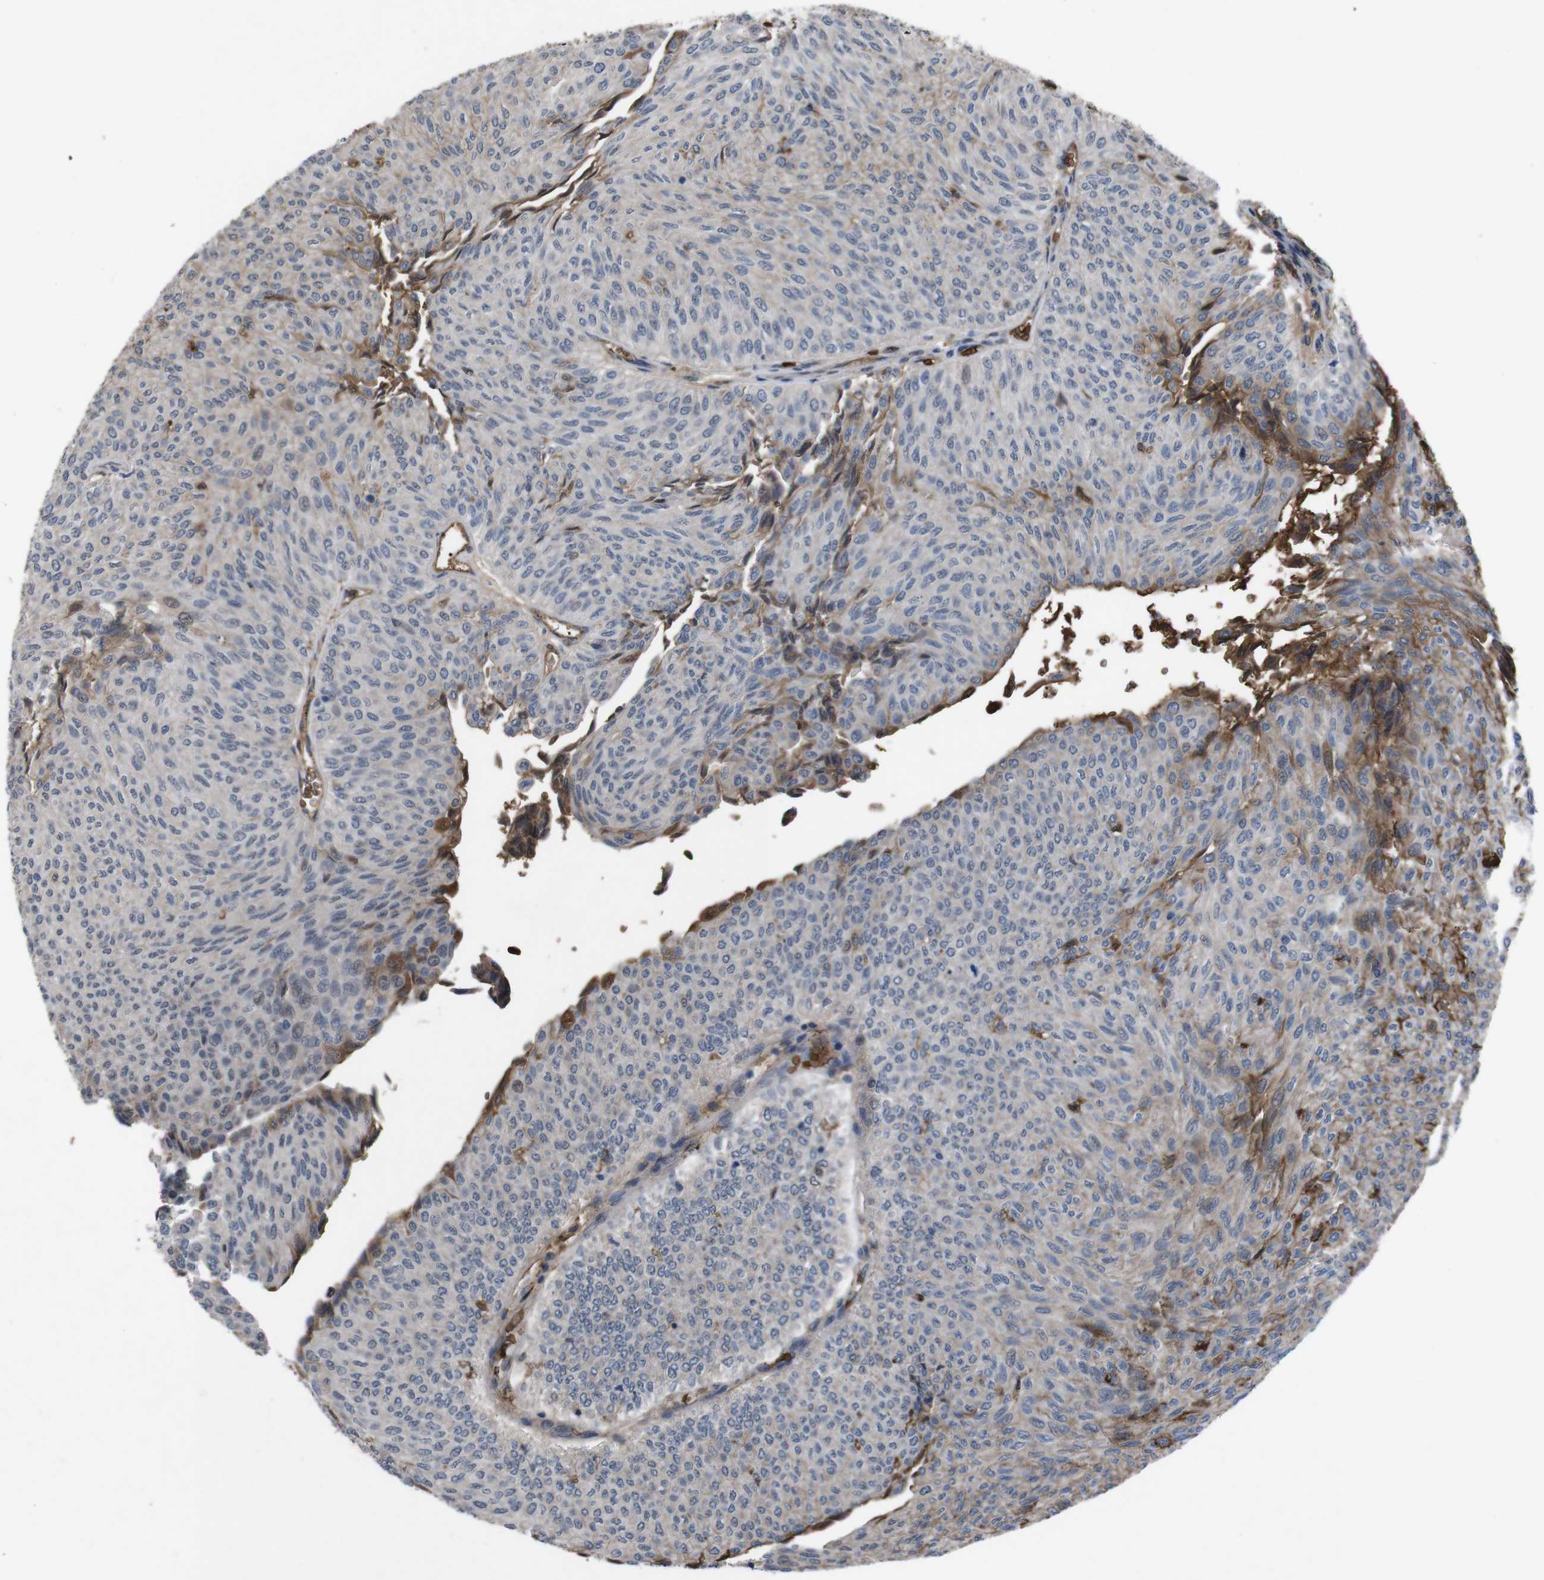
{"staining": {"intensity": "weak", "quantity": "25%-75%", "location": "cytoplasmic/membranous"}, "tissue": "urothelial cancer", "cell_type": "Tumor cells", "image_type": "cancer", "snomed": [{"axis": "morphology", "description": "Urothelial carcinoma, Low grade"}, {"axis": "topography", "description": "Urinary bladder"}], "caption": "A micrograph showing weak cytoplasmic/membranous staining in about 25%-75% of tumor cells in low-grade urothelial carcinoma, as visualized by brown immunohistochemical staining.", "gene": "SPTB", "patient": {"sex": "male", "age": 78}}